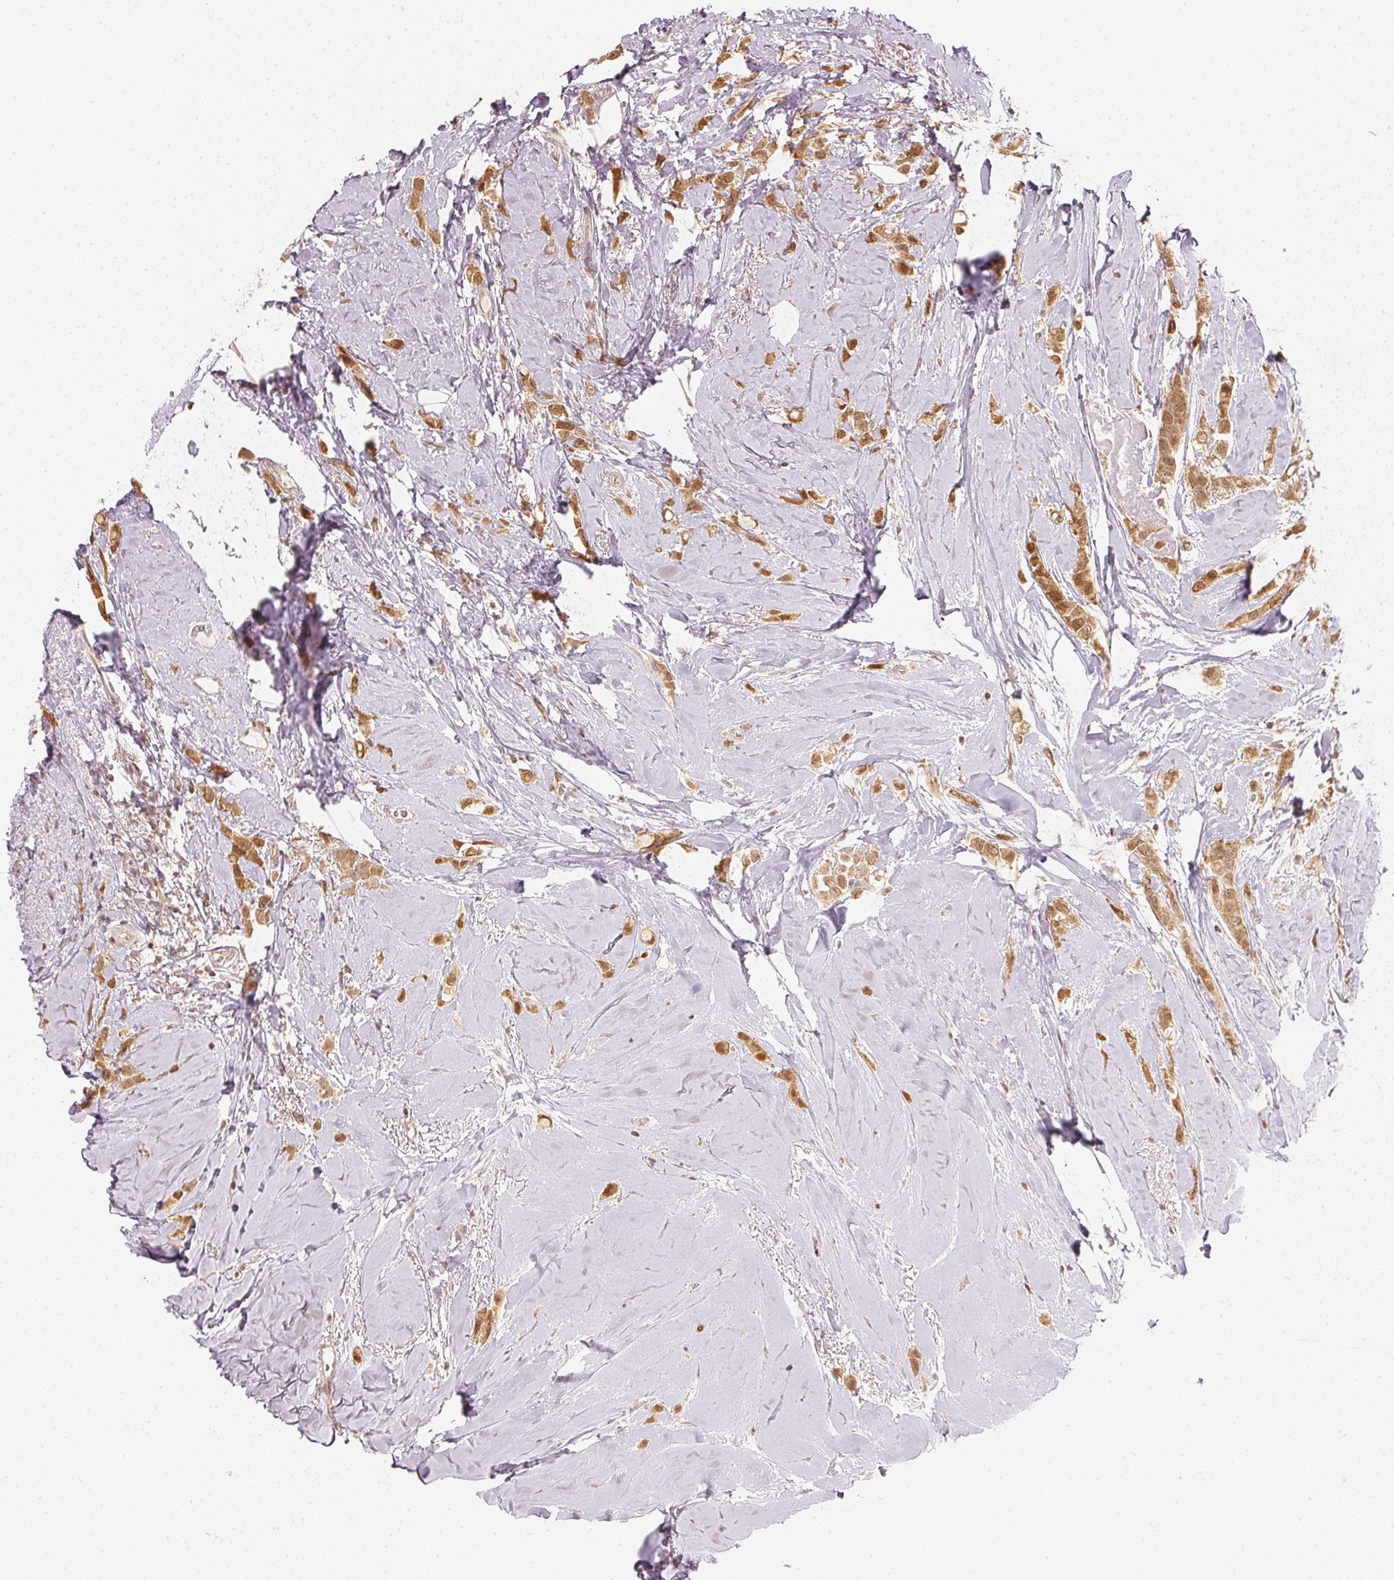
{"staining": {"intensity": "moderate", "quantity": ">75%", "location": "cytoplasmic/membranous,nuclear"}, "tissue": "breast cancer", "cell_type": "Tumor cells", "image_type": "cancer", "snomed": [{"axis": "morphology", "description": "Lobular carcinoma"}, {"axis": "topography", "description": "Breast"}], "caption": "High-power microscopy captured an immunohistochemistry (IHC) micrograph of breast cancer, revealing moderate cytoplasmic/membranous and nuclear expression in about >75% of tumor cells. Nuclei are stained in blue.", "gene": "UBE2L3", "patient": {"sex": "female", "age": 66}}